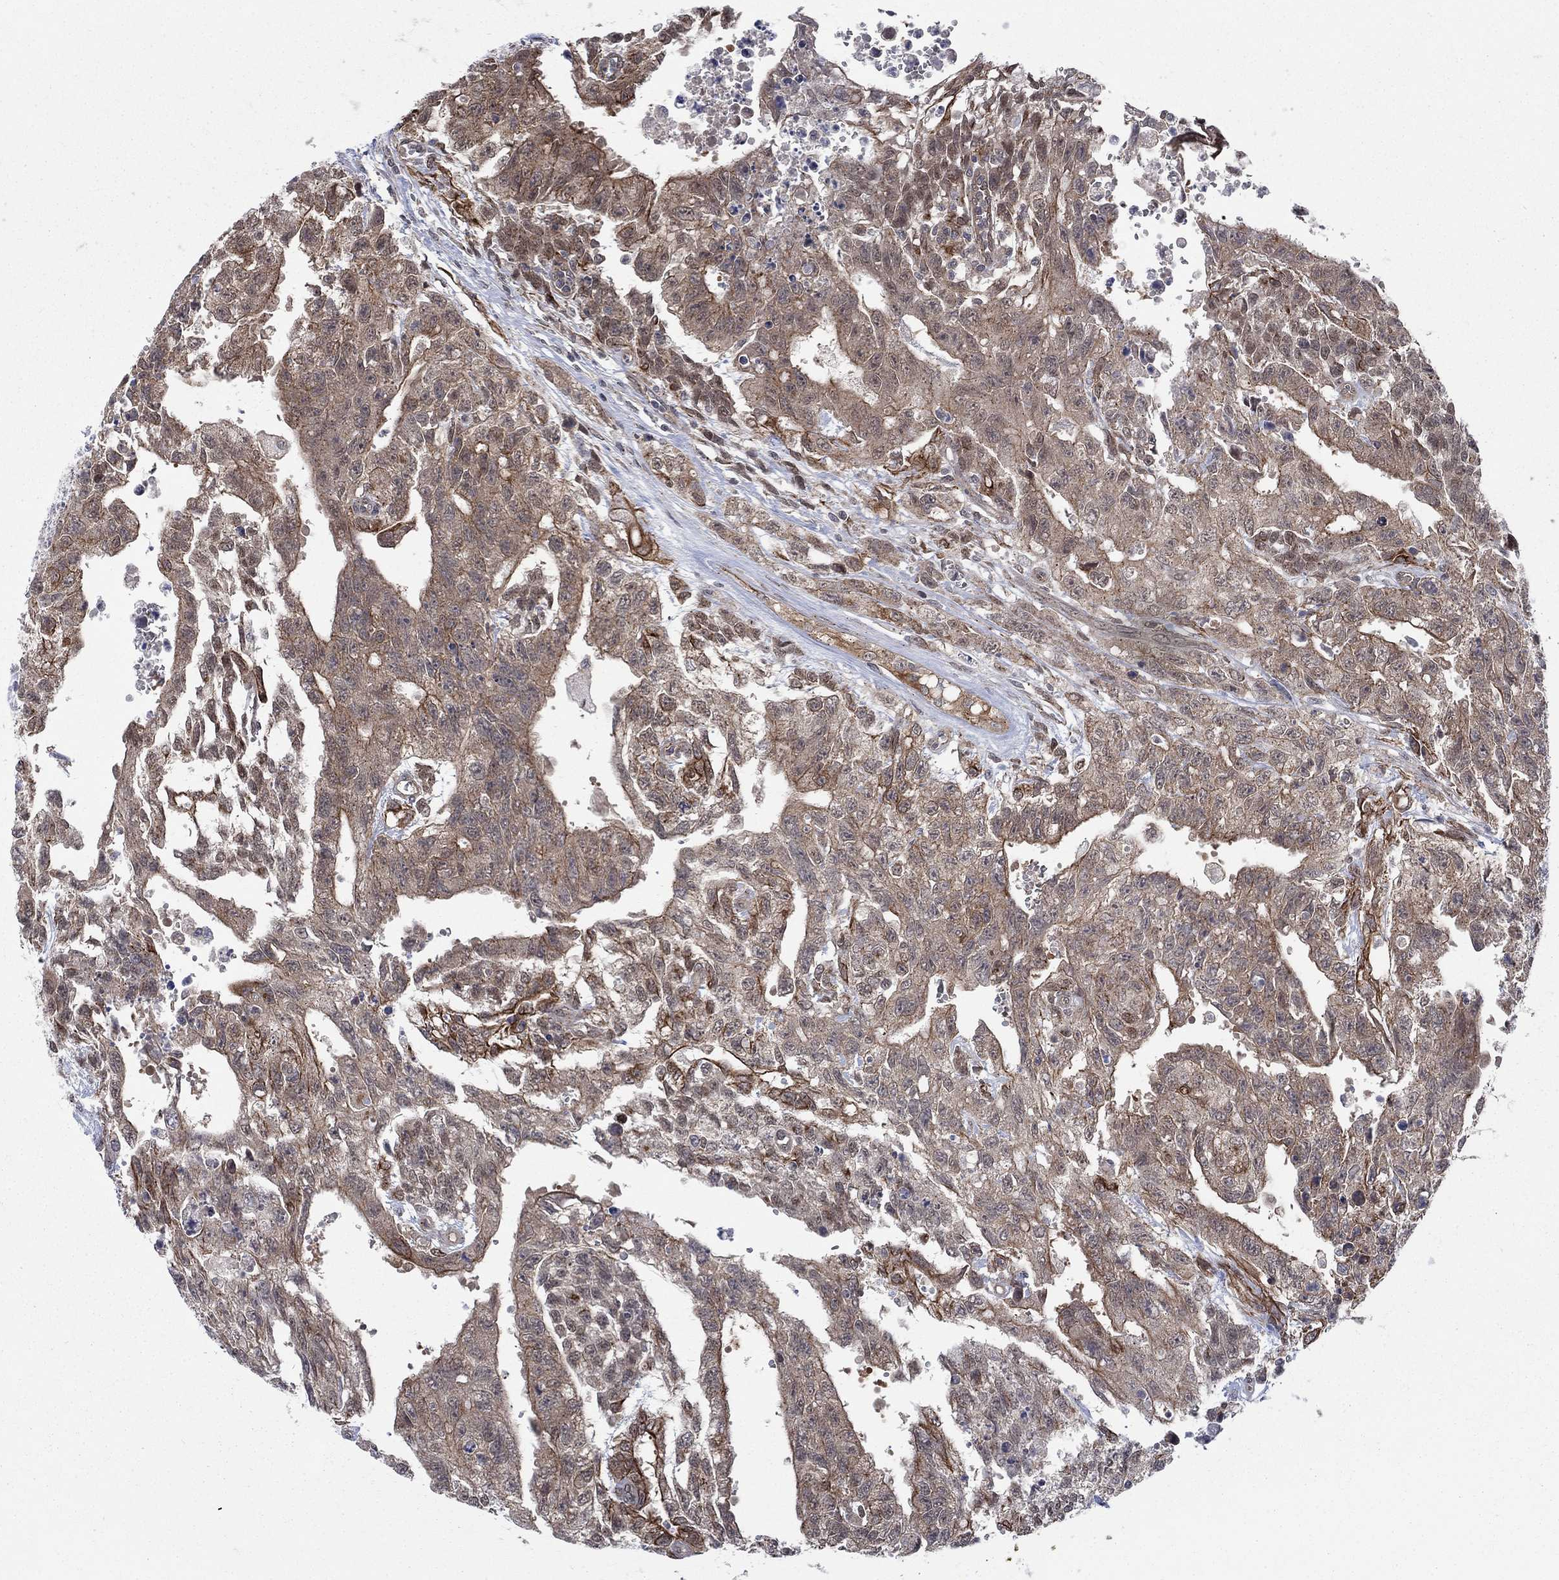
{"staining": {"intensity": "strong", "quantity": "<25%", "location": "cytoplasmic/membranous"}, "tissue": "testis cancer", "cell_type": "Tumor cells", "image_type": "cancer", "snomed": [{"axis": "morphology", "description": "Carcinoma, Embryonal, NOS"}, {"axis": "topography", "description": "Testis"}], "caption": "IHC (DAB) staining of human testis cancer reveals strong cytoplasmic/membranous protein expression in approximately <25% of tumor cells. Immunohistochemistry (ihc) stains the protein of interest in brown and the nuclei are stained blue.", "gene": "SH3RF1", "patient": {"sex": "male", "age": 24}}